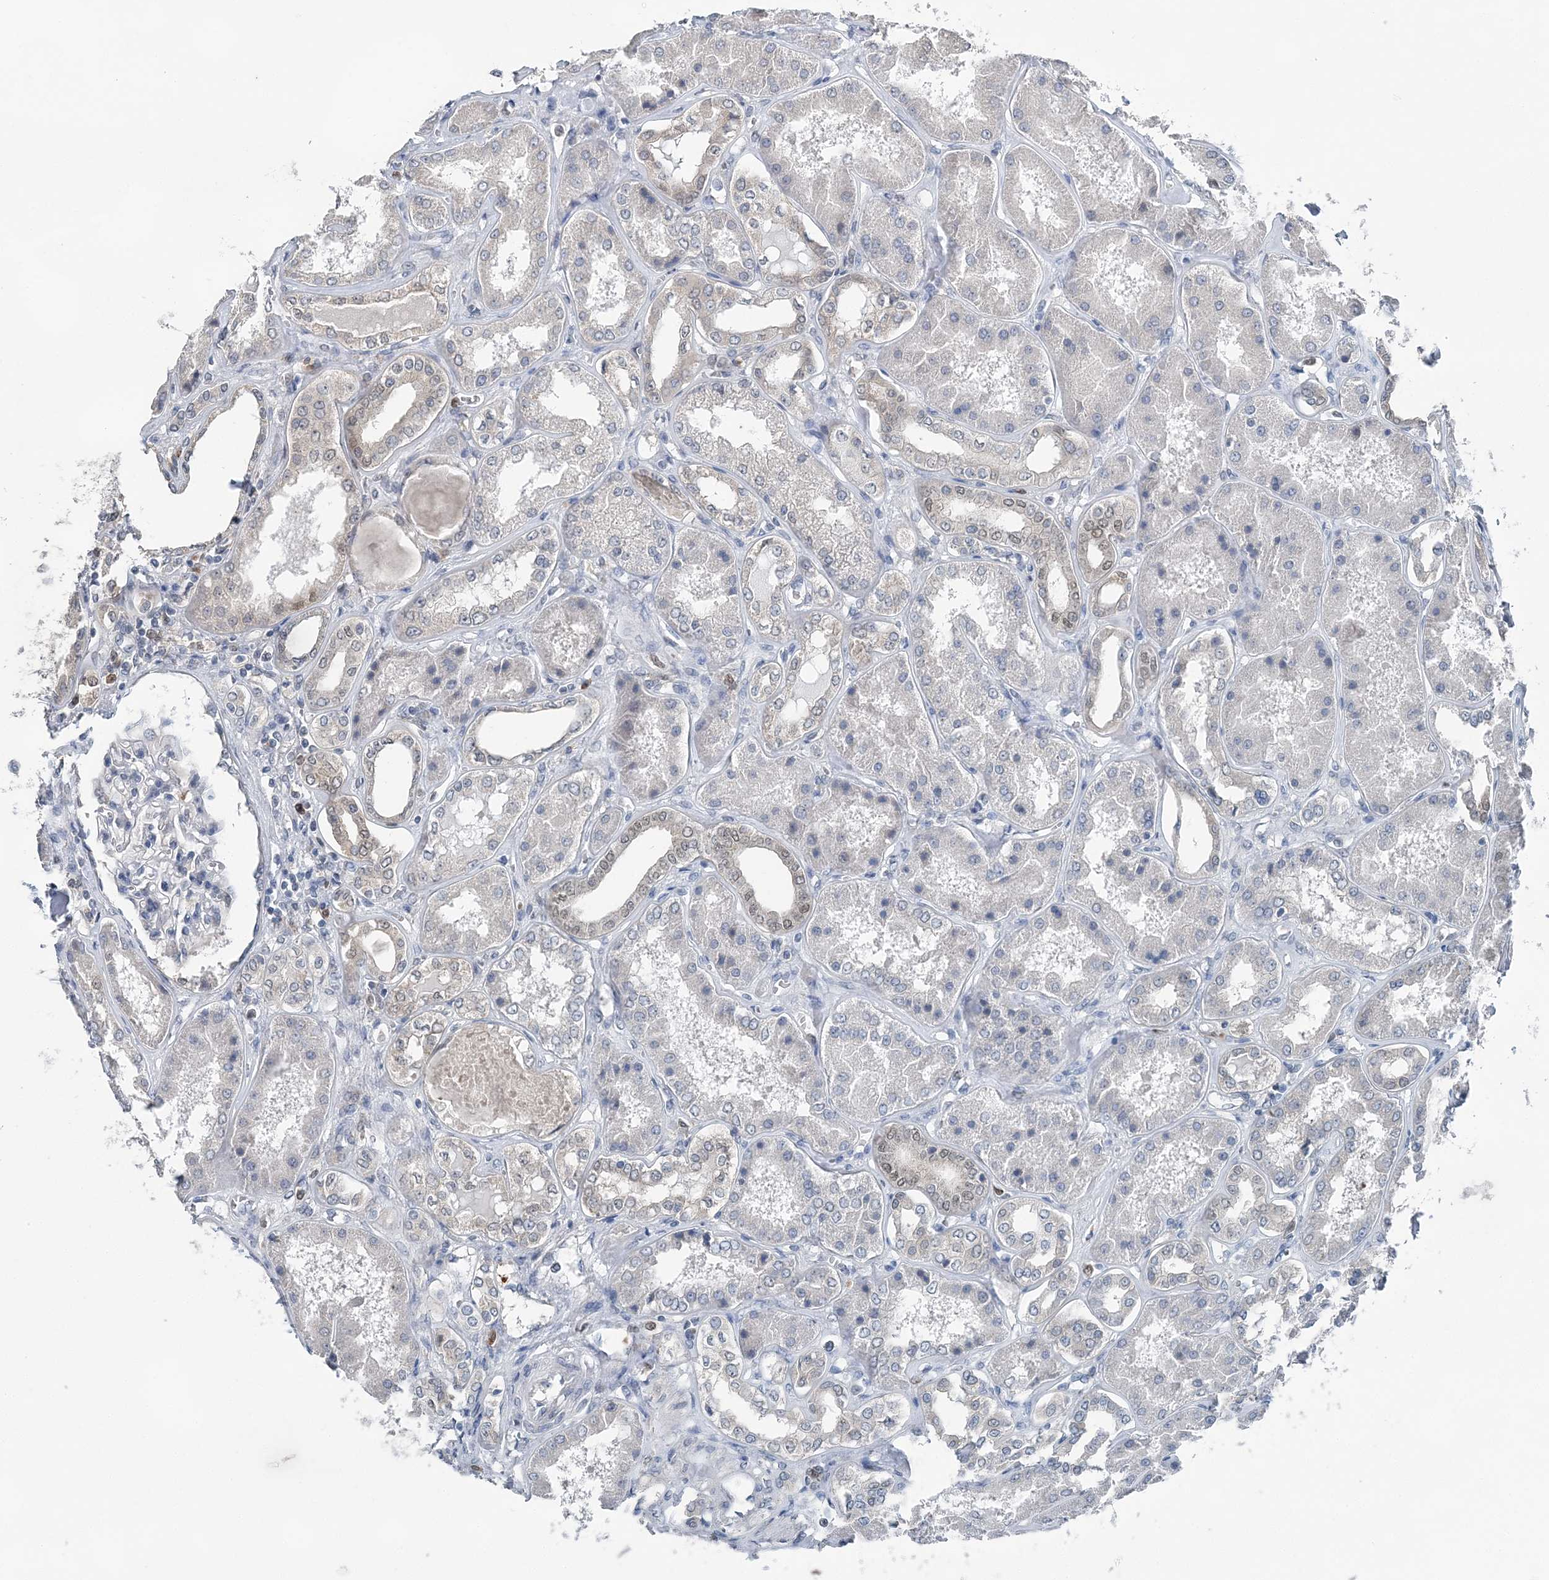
{"staining": {"intensity": "negative", "quantity": "none", "location": "none"}, "tissue": "kidney", "cell_type": "Cells in glomeruli", "image_type": "normal", "snomed": [{"axis": "morphology", "description": "Normal tissue, NOS"}, {"axis": "topography", "description": "Kidney"}], "caption": "High power microscopy histopathology image of an immunohistochemistry (IHC) photomicrograph of unremarkable kidney, revealing no significant staining in cells in glomeruli. (Brightfield microscopy of DAB (3,3'-diaminobenzidine) IHC at high magnification).", "gene": "HAT1", "patient": {"sex": "female", "age": 56}}